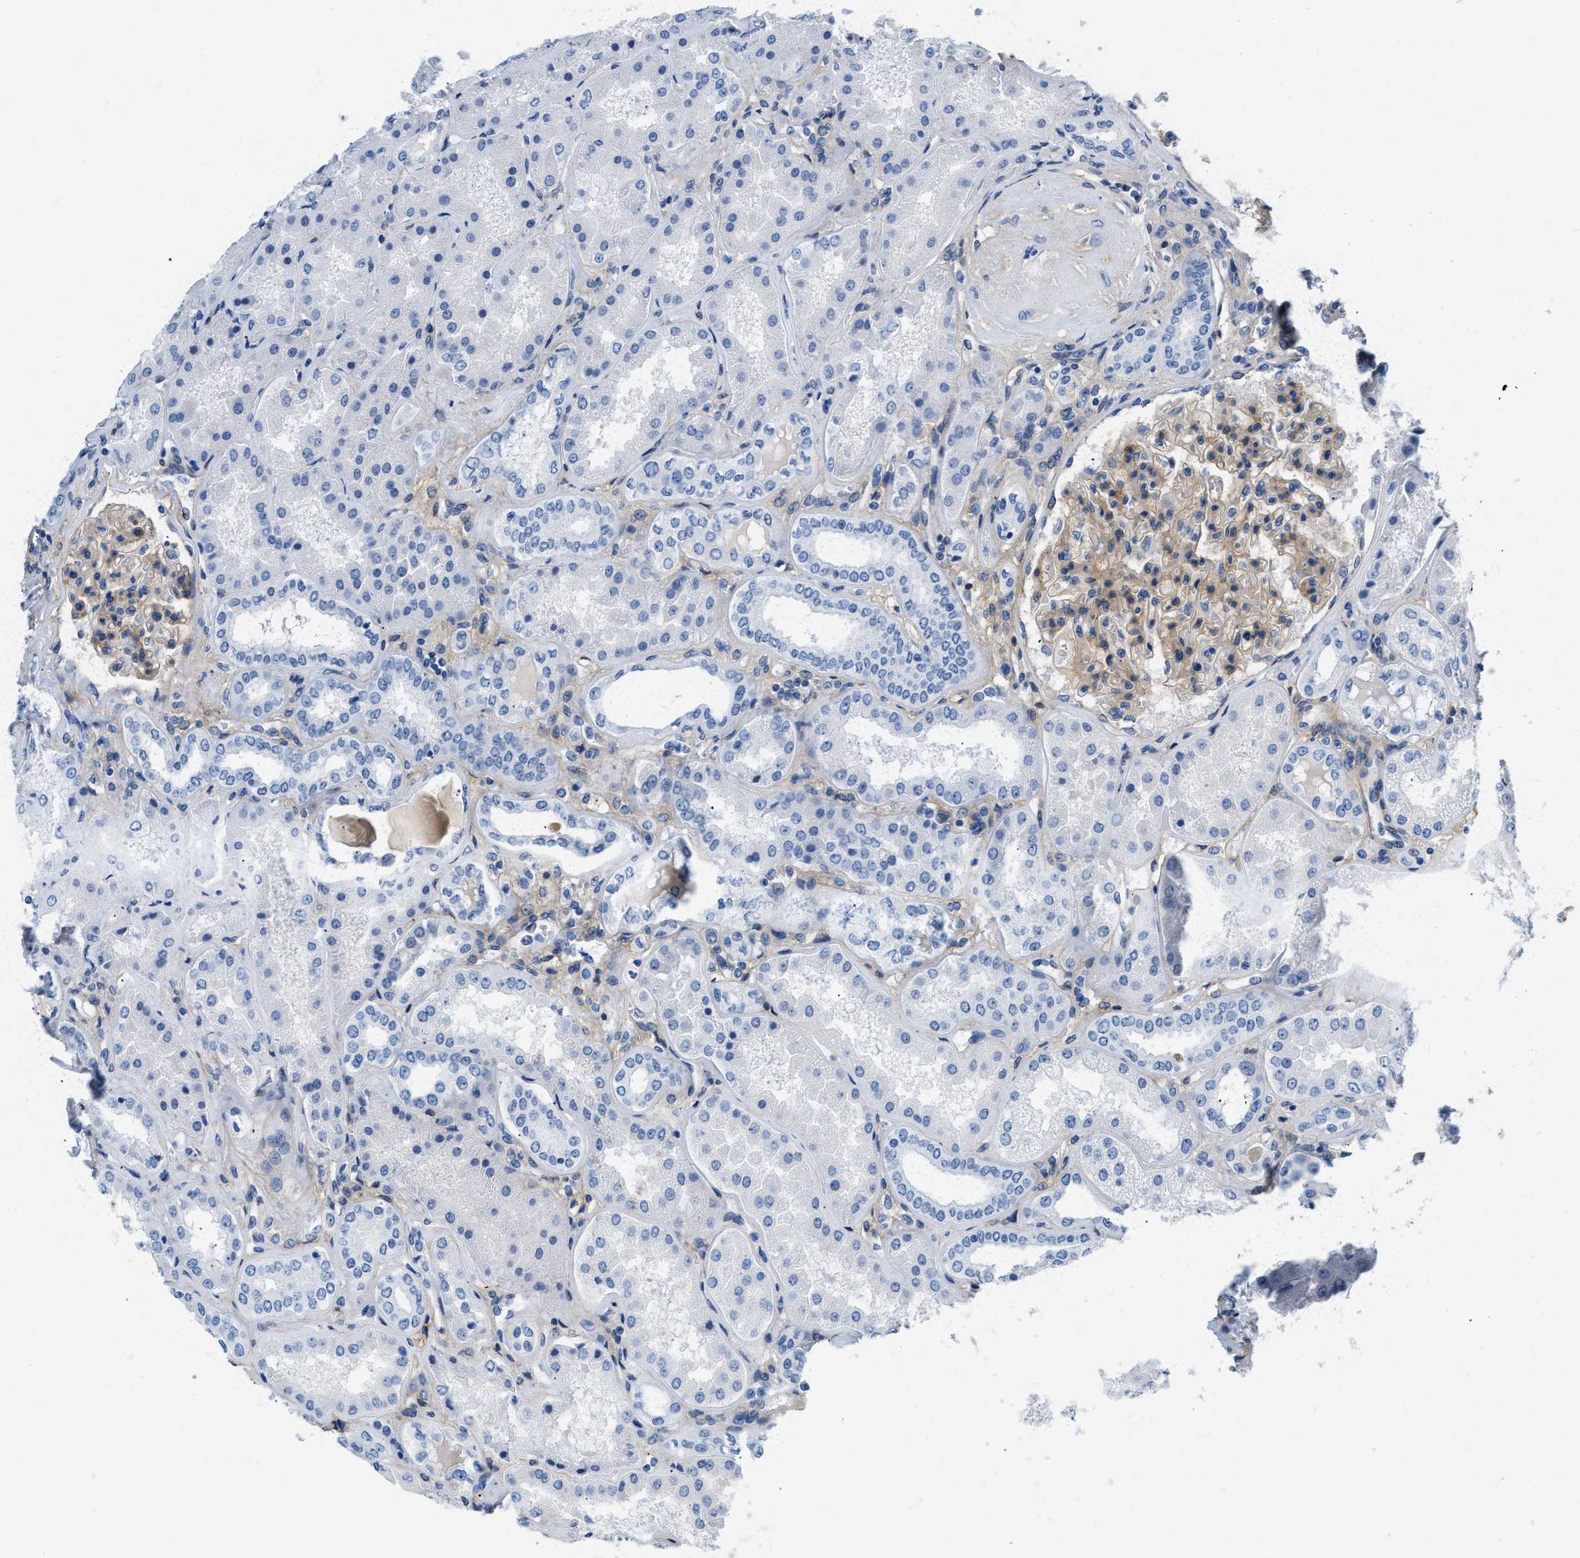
{"staining": {"intensity": "moderate", "quantity": "25%-75%", "location": "cytoplasmic/membranous"}, "tissue": "kidney", "cell_type": "Cells in glomeruli", "image_type": "normal", "snomed": [{"axis": "morphology", "description": "Normal tissue, NOS"}, {"axis": "topography", "description": "Kidney"}], "caption": "A brown stain shows moderate cytoplasmic/membranous staining of a protein in cells in glomeruli of normal kidney.", "gene": "PDGFRB", "patient": {"sex": "female", "age": 56}}